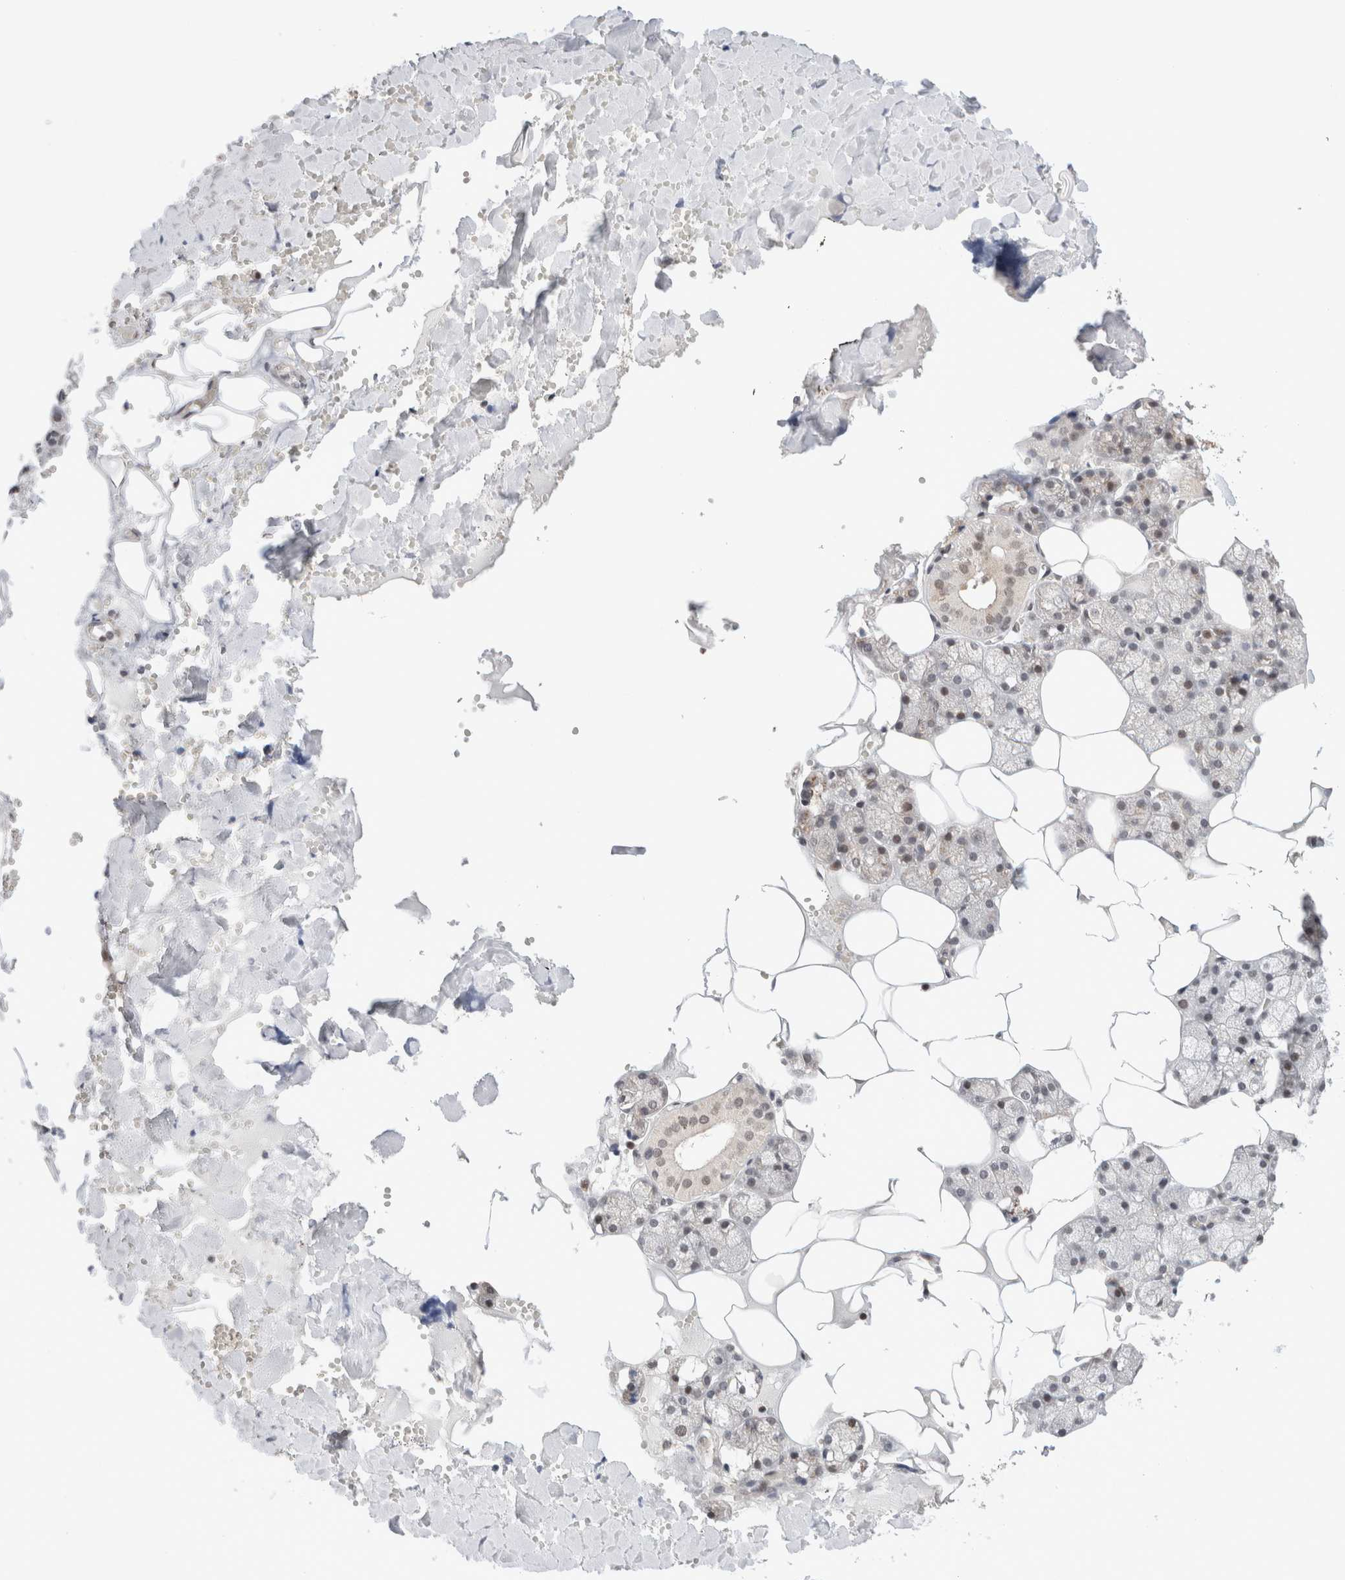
{"staining": {"intensity": "weak", "quantity": "<25%", "location": "nuclear"}, "tissue": "salivary gland", "cell_type": "Glandular cells", "image_type": "normal", "snomed": [{"axis": "morphology", "description": "Normal tissue, NOS"}, {"axis": "topography", "description": "Salivary gland"}], "caption": "Human salivary gland stained for a protein using immunohistochemistry shows no expression in glandular cells.", "gene": "GATAD2A", "patient": {"sex": "male", "age": 62}}